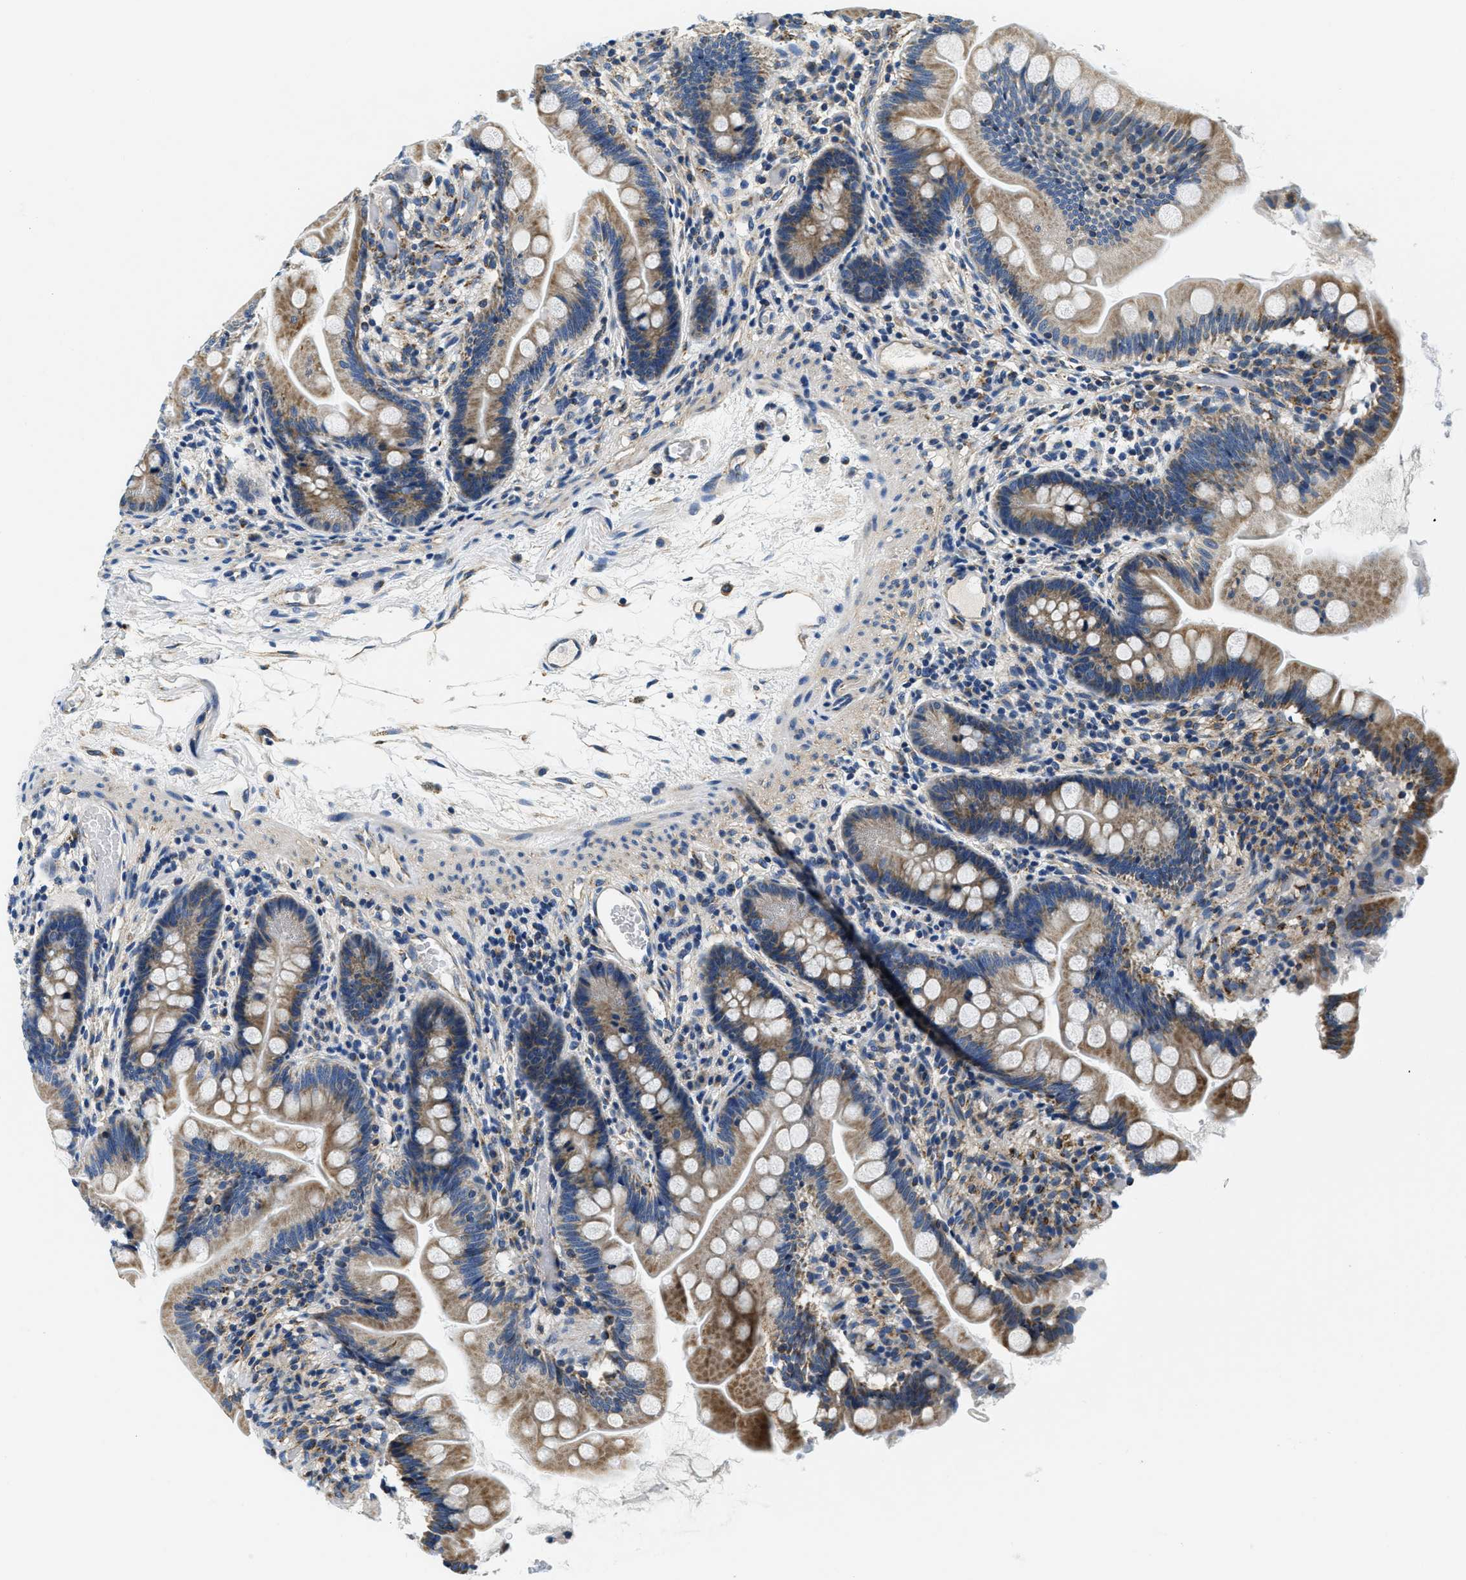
{"staining": {"intensity": "moderate", "quantity": ">75%", "location": "cytoplasmic/membranous"}, "tissue": "small intestine", "cell_type": "Glandular cells", "image_type": "normal", "snomed": [{"axis": "morphology", "description": "Normal tissue, NOS"}, {"axis": "topography", "description": "Small intestine"}], "caption": "Immunohistochemistry (IHC) of benign small intestine demonstrates medium levels of moderate cytoplasmic/membranous expression in approximately >75% of glandular cells. (DAB IHC with brightfield microscopy, high magnification).", "gene": "SAMD4B", "patient": {"sex": "female", "age": 56}}